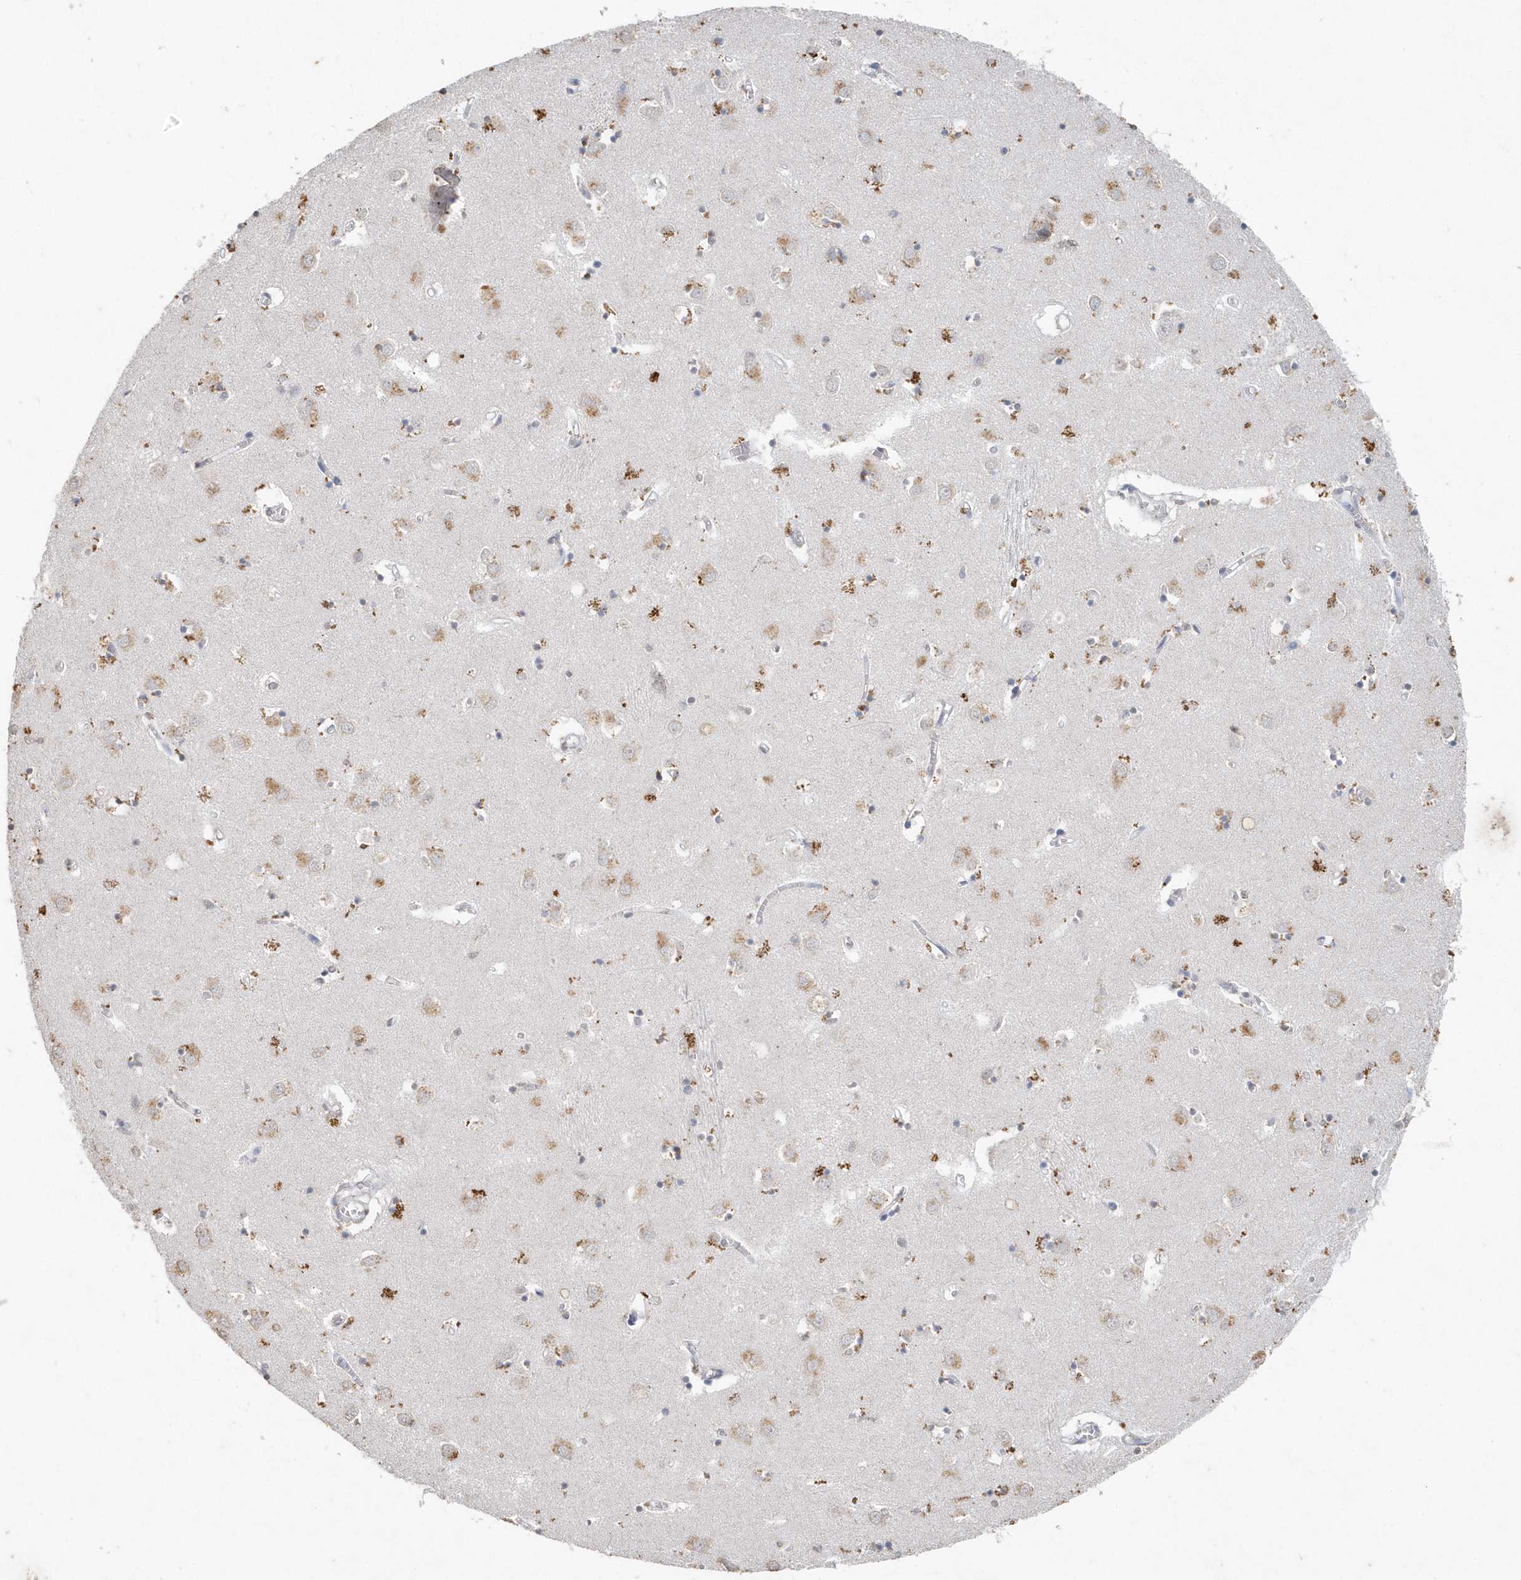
{"staining": {"intensity": "moderate", "quantity": "<25%", "location": "cytoplasmic/membranous"}, "tissue": "caudate", "cell_type": "Glial cells", "image_type": "normal", "snomed": [{"axis": "morphology", "description": "Normal tissue, NOS"}, {"axis": "topography", "description": "Lateral ventricle wall"}], "caption": "Protein expression analysis of unremarkable human caudate reveals moderate cytoplasmic/membranous staining in approximately <25% of glial cells. (DAB (3,3'-diaminobenzidine) = brown stain, brightfield microscopy at high magnification).", "gene": "PDCD1", "patient": {"sex": "male", "age": 70}}